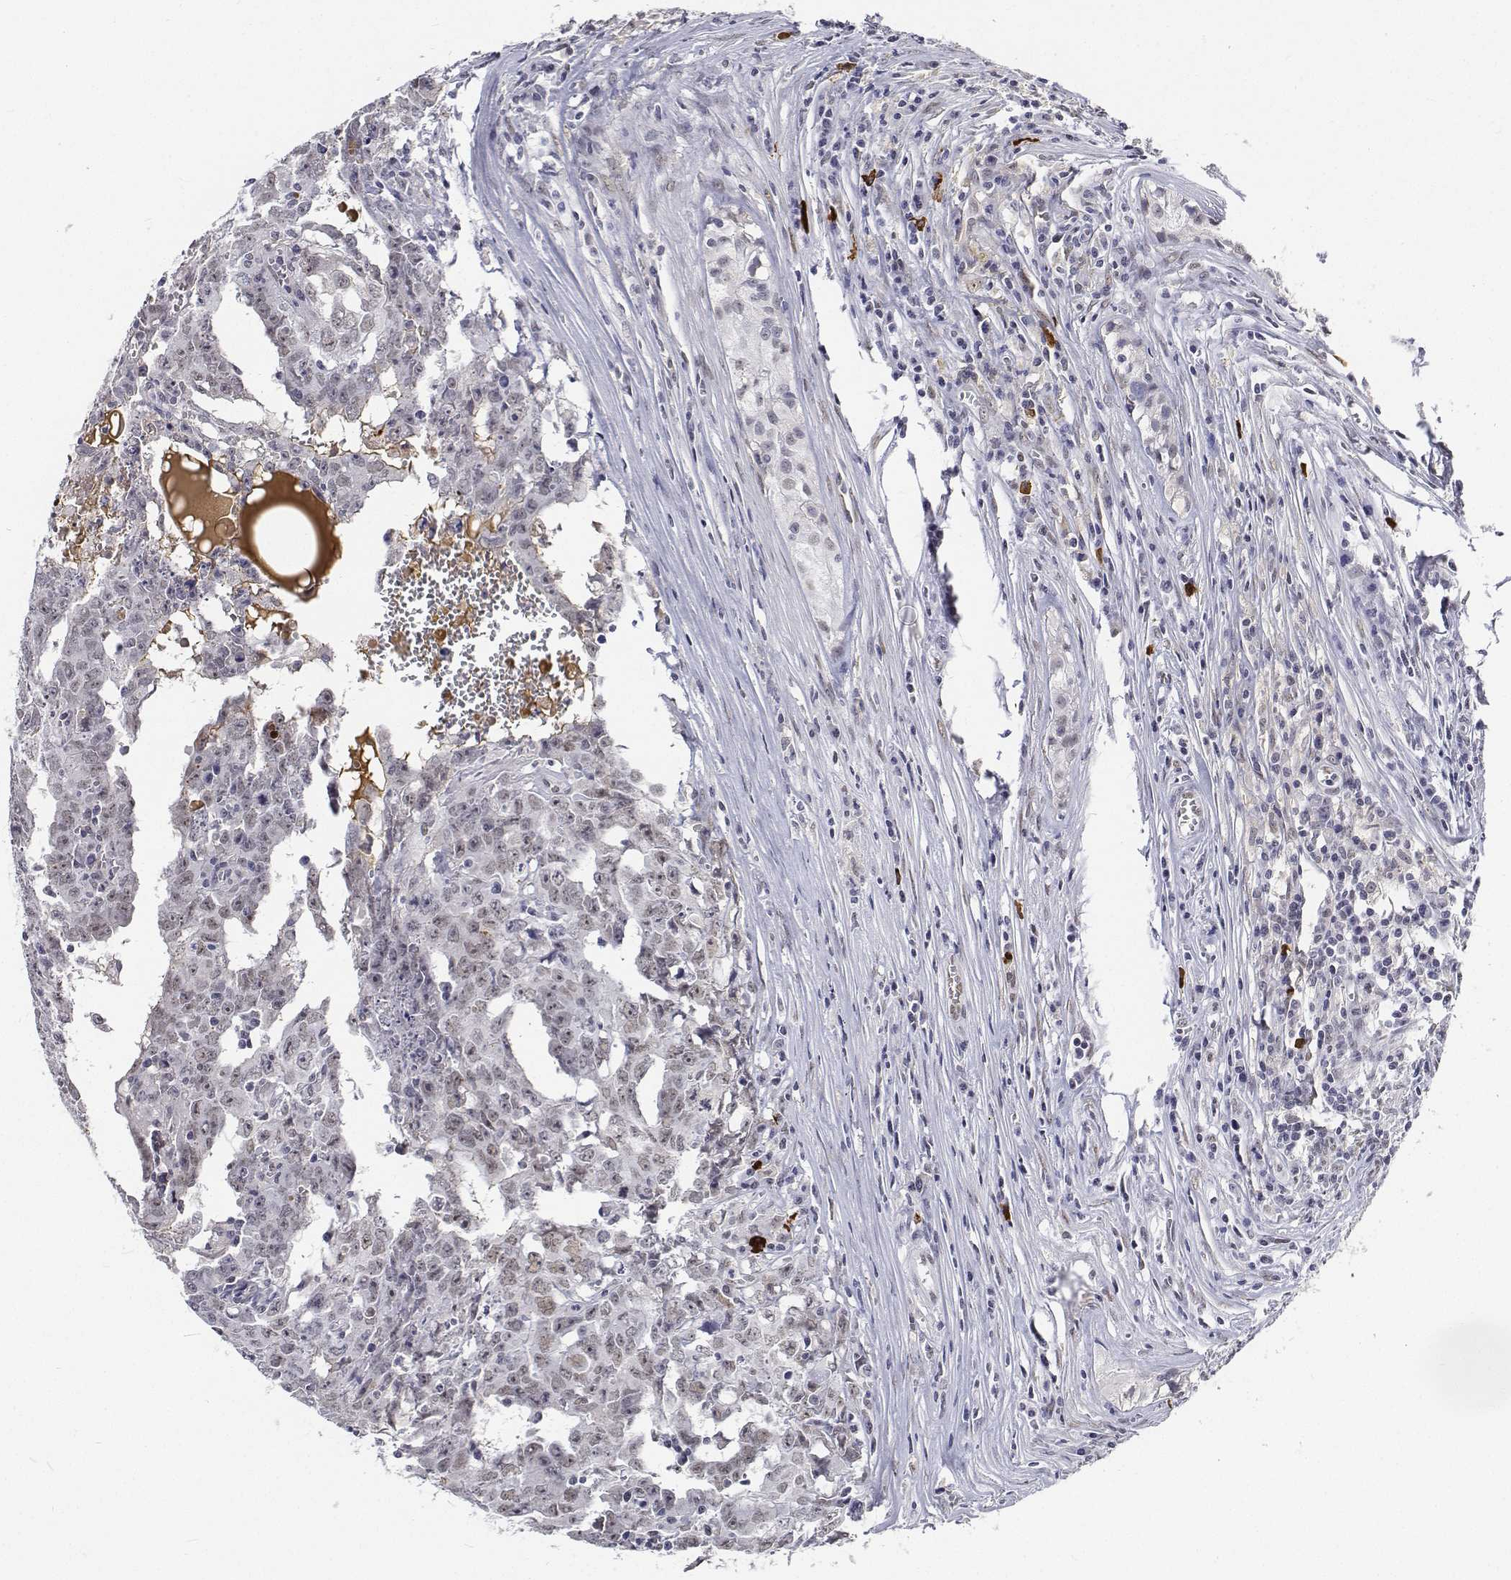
{"staining": {"intensity": "weak", "quantity": "<25%", "location": "nuclear"}, "tissue": "testis cancer", "cell_type": "Tumor cells", "image_type": "cancer", "snomed": [{"axis": "morphology", "description": "Carcinoma, Embryonal, NOS"}, {"axis": "topography", "description": "Testis"}], "caption": "Tumor cells are negative for protein expression in human testis cancer (embryonal carcinoma).", "gene": "ATRX", "patient": {"sex": "male", "age": 22}}